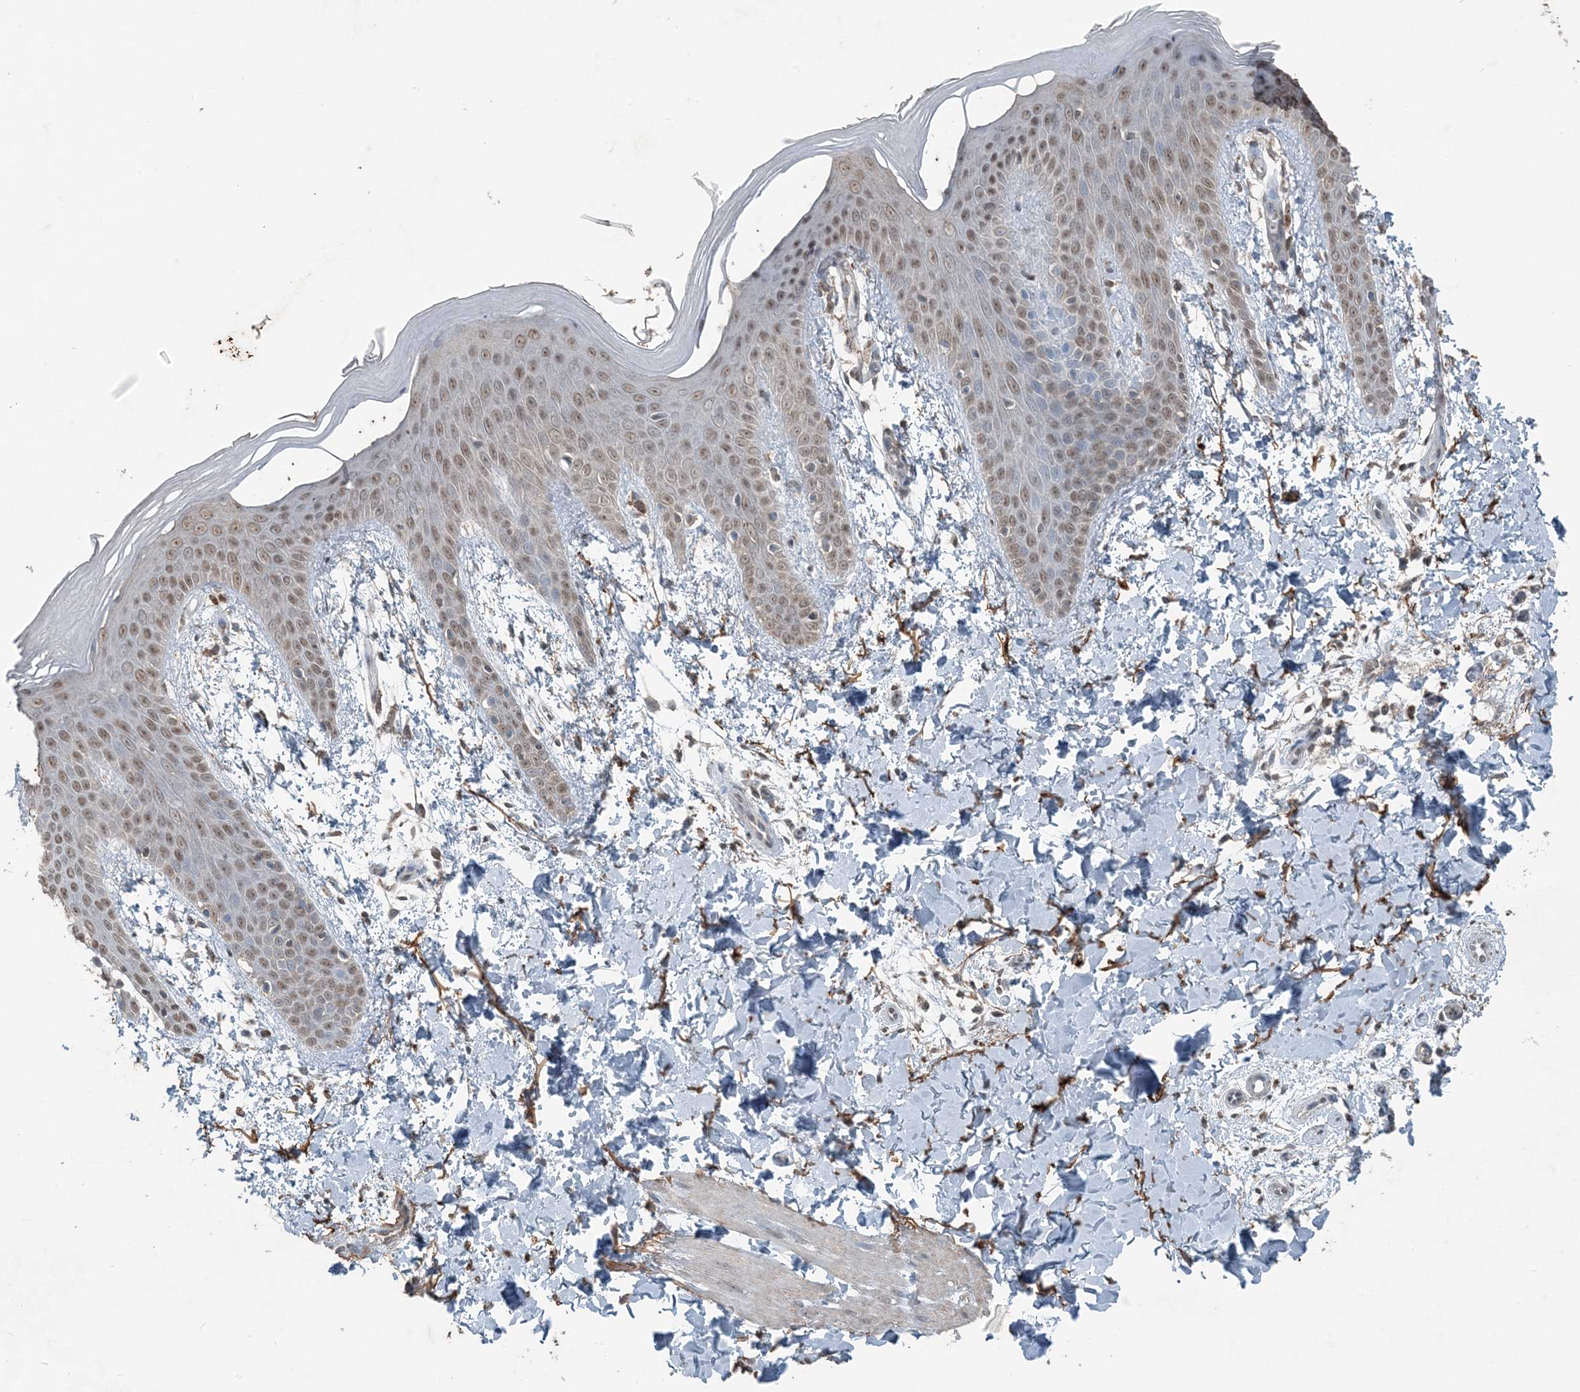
{"staining": {"intensity": "moderate", "quantity": ">75%", "location": "cytoplasmic/membranous"}, "tissue": "skin", "cell_type": "Fibroblasts", "image_type": "normal", "snomed": [{"axis": "morphology", "description": "Normal tissue, NOS"}, {"axis": "topography", "description": "Skin"}], "caption": "High-magnification brightfield microscopy of unremarkable skin stained with DAB (3,3'-diaminobenzidine) (brown) and counterstained with hematoxylin (blue). fibroblasts exhibit moderate cytoplasmic/membranous expression is appreciated in approximately>75% of cells. (IHC, brightfield microscopy, high magnification).", "gene": "GNL1", "patient": {"sex": "male", "age": 36}}